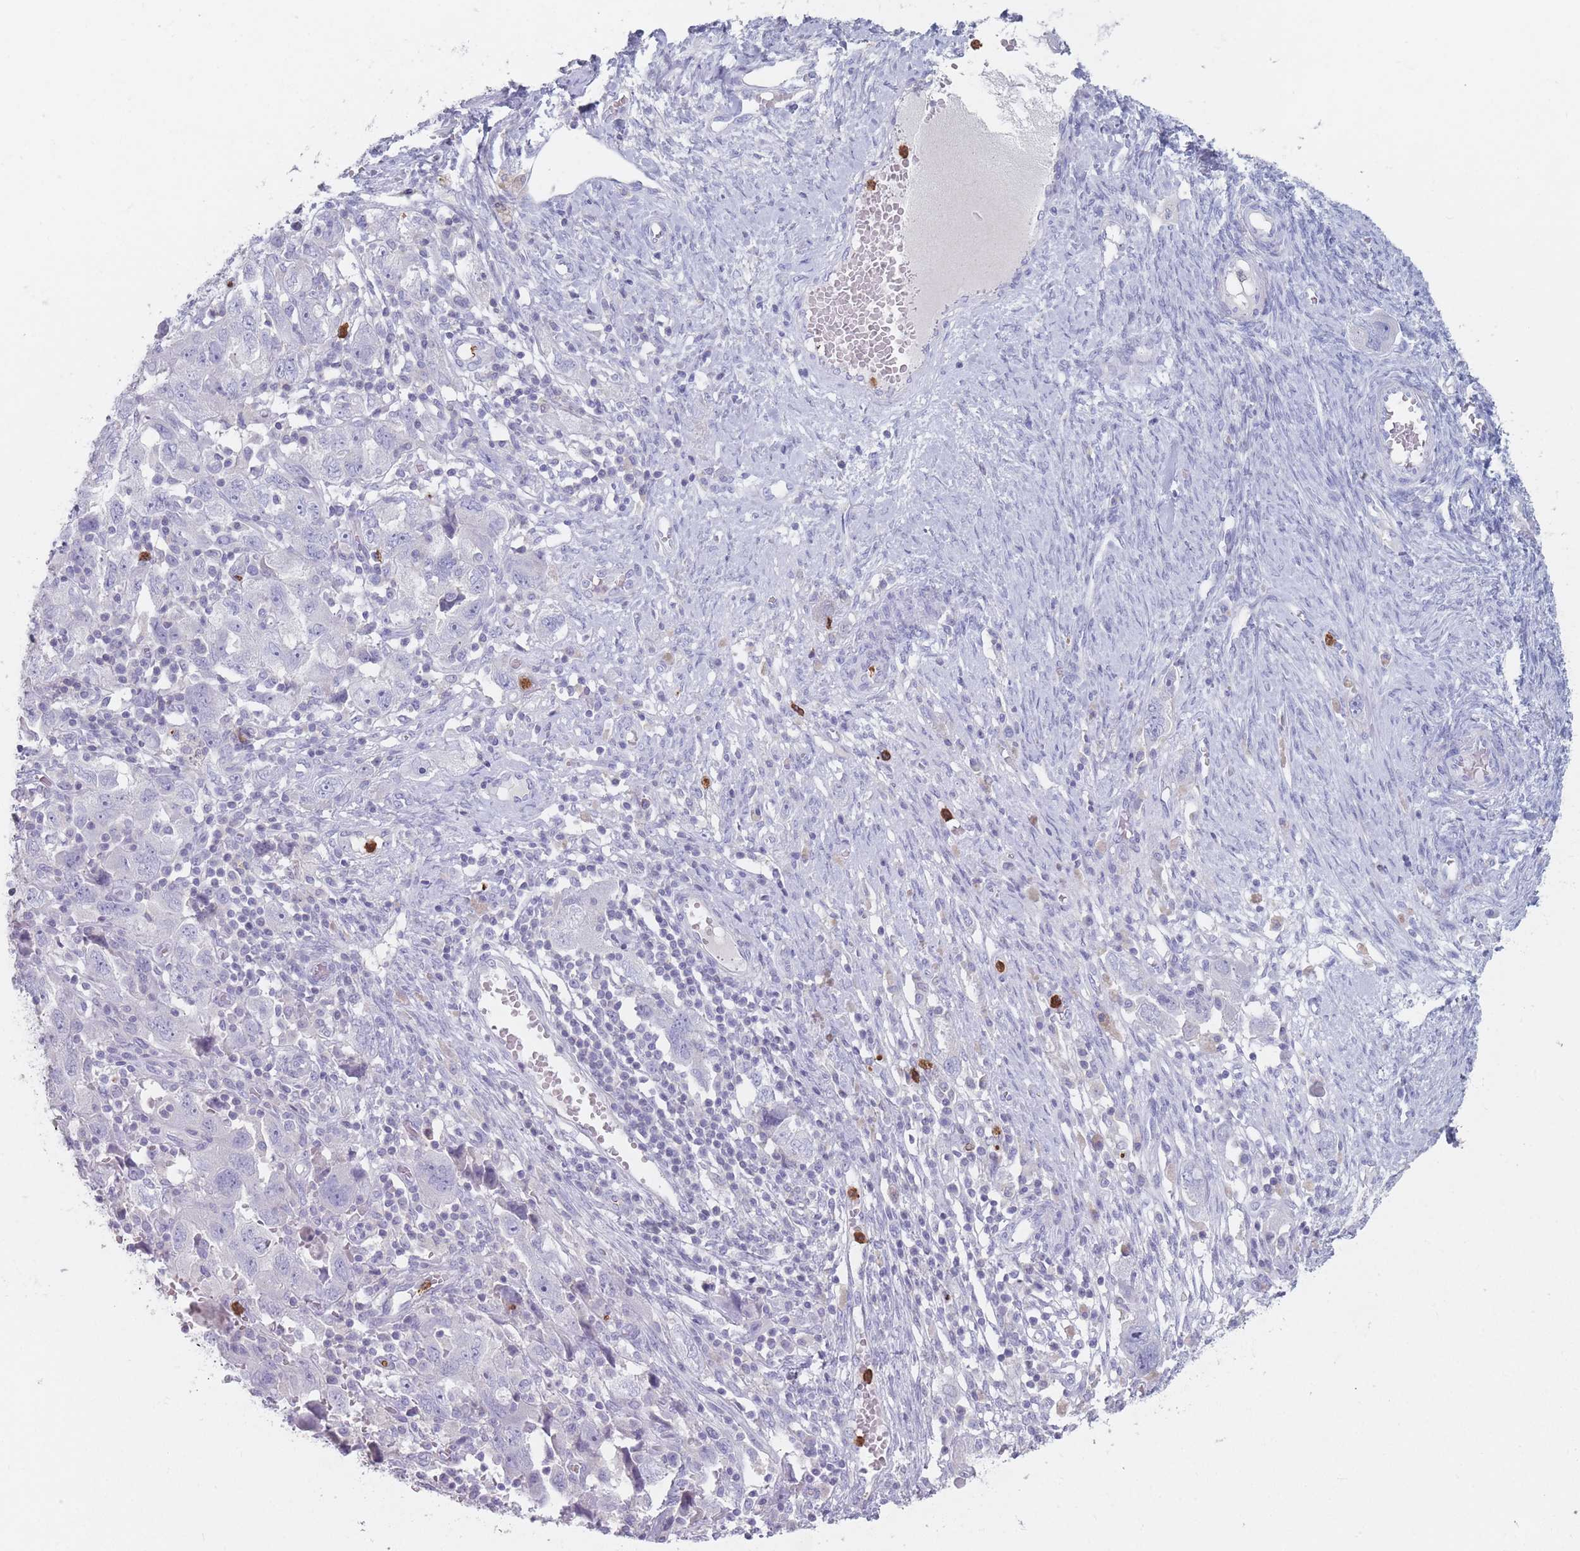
{"staining": {"intensity": "negative", "quantity": "none", "location": "none"}, "tissue": "ovarian cancer", "cell_type": "Tumor cells", "image_type": "cancer", "snomed": [{"axis": "morphology", "description": "Carcinoma, NOS"}, {"axis": "morphology", "description": "Cystadenocarcinoma, serous, NOS"}, {"axis": "topography", "description": "Ovary"}], "caption": "This is a image of immunohistochemistry (IHC) staining of ovarian serous cystadenocarcinoma, which shows no positivity in tumor cells.", "gene": "ATP1A3", "patient": {"sex": "female", "age": 69}}